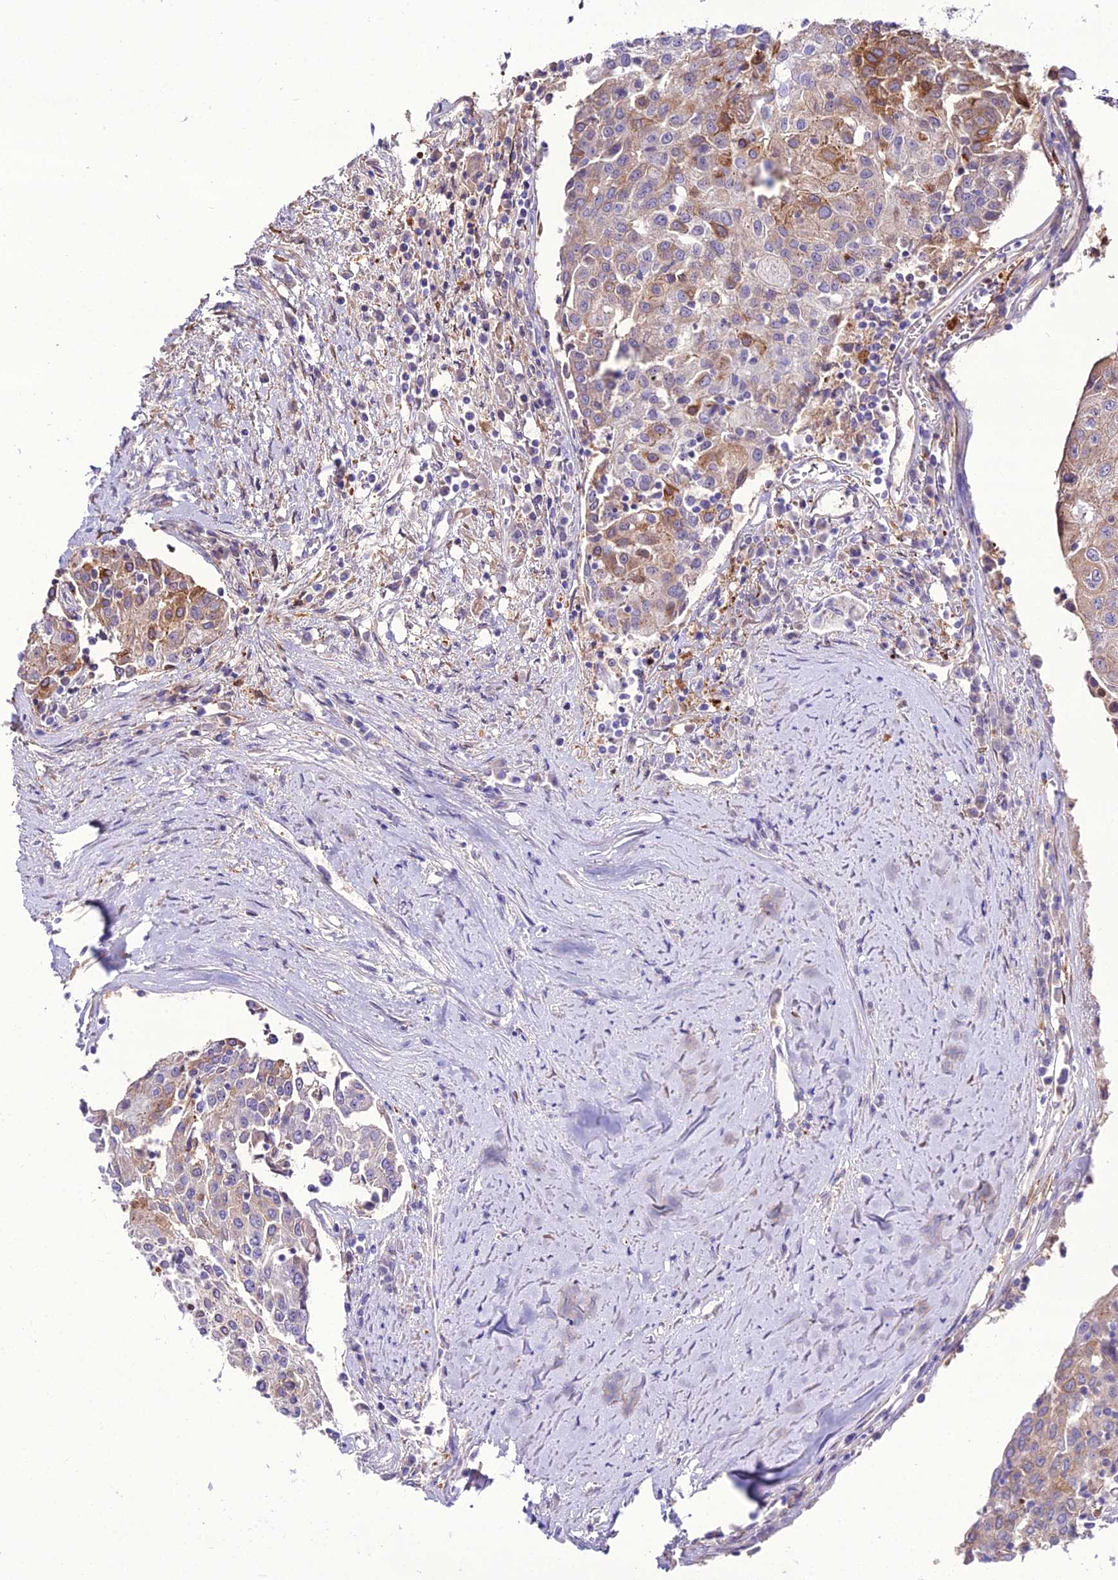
{"staining": {"intensity": "moderate", "quantity": "<25%", "location": "cytoplasmic/membranous"}, "tissue": "urothelial cancer", "cell_type": "Tumor cells", "image_type": "cancer", "snomed": [{"axis": "morphology", "description": "Urothelial carcinoma, High grade"}, {"axis": "topography", "description": "Urinary bladder"}], "caption": "IHC staining of high-grade urothelial carcinoma, which exhibits low levels of moderate cytoplasmic/membranous expression in approximately <25% of tumor cells indicating moderate cytoplasmic/membranous protein positivity. The staining was performed using DAB (brown) for protein detection and nuclei were counterstained in hematoxylin (blue).", "gene": "MB21D2", "patient": {"sex": "female", "age": 85}}